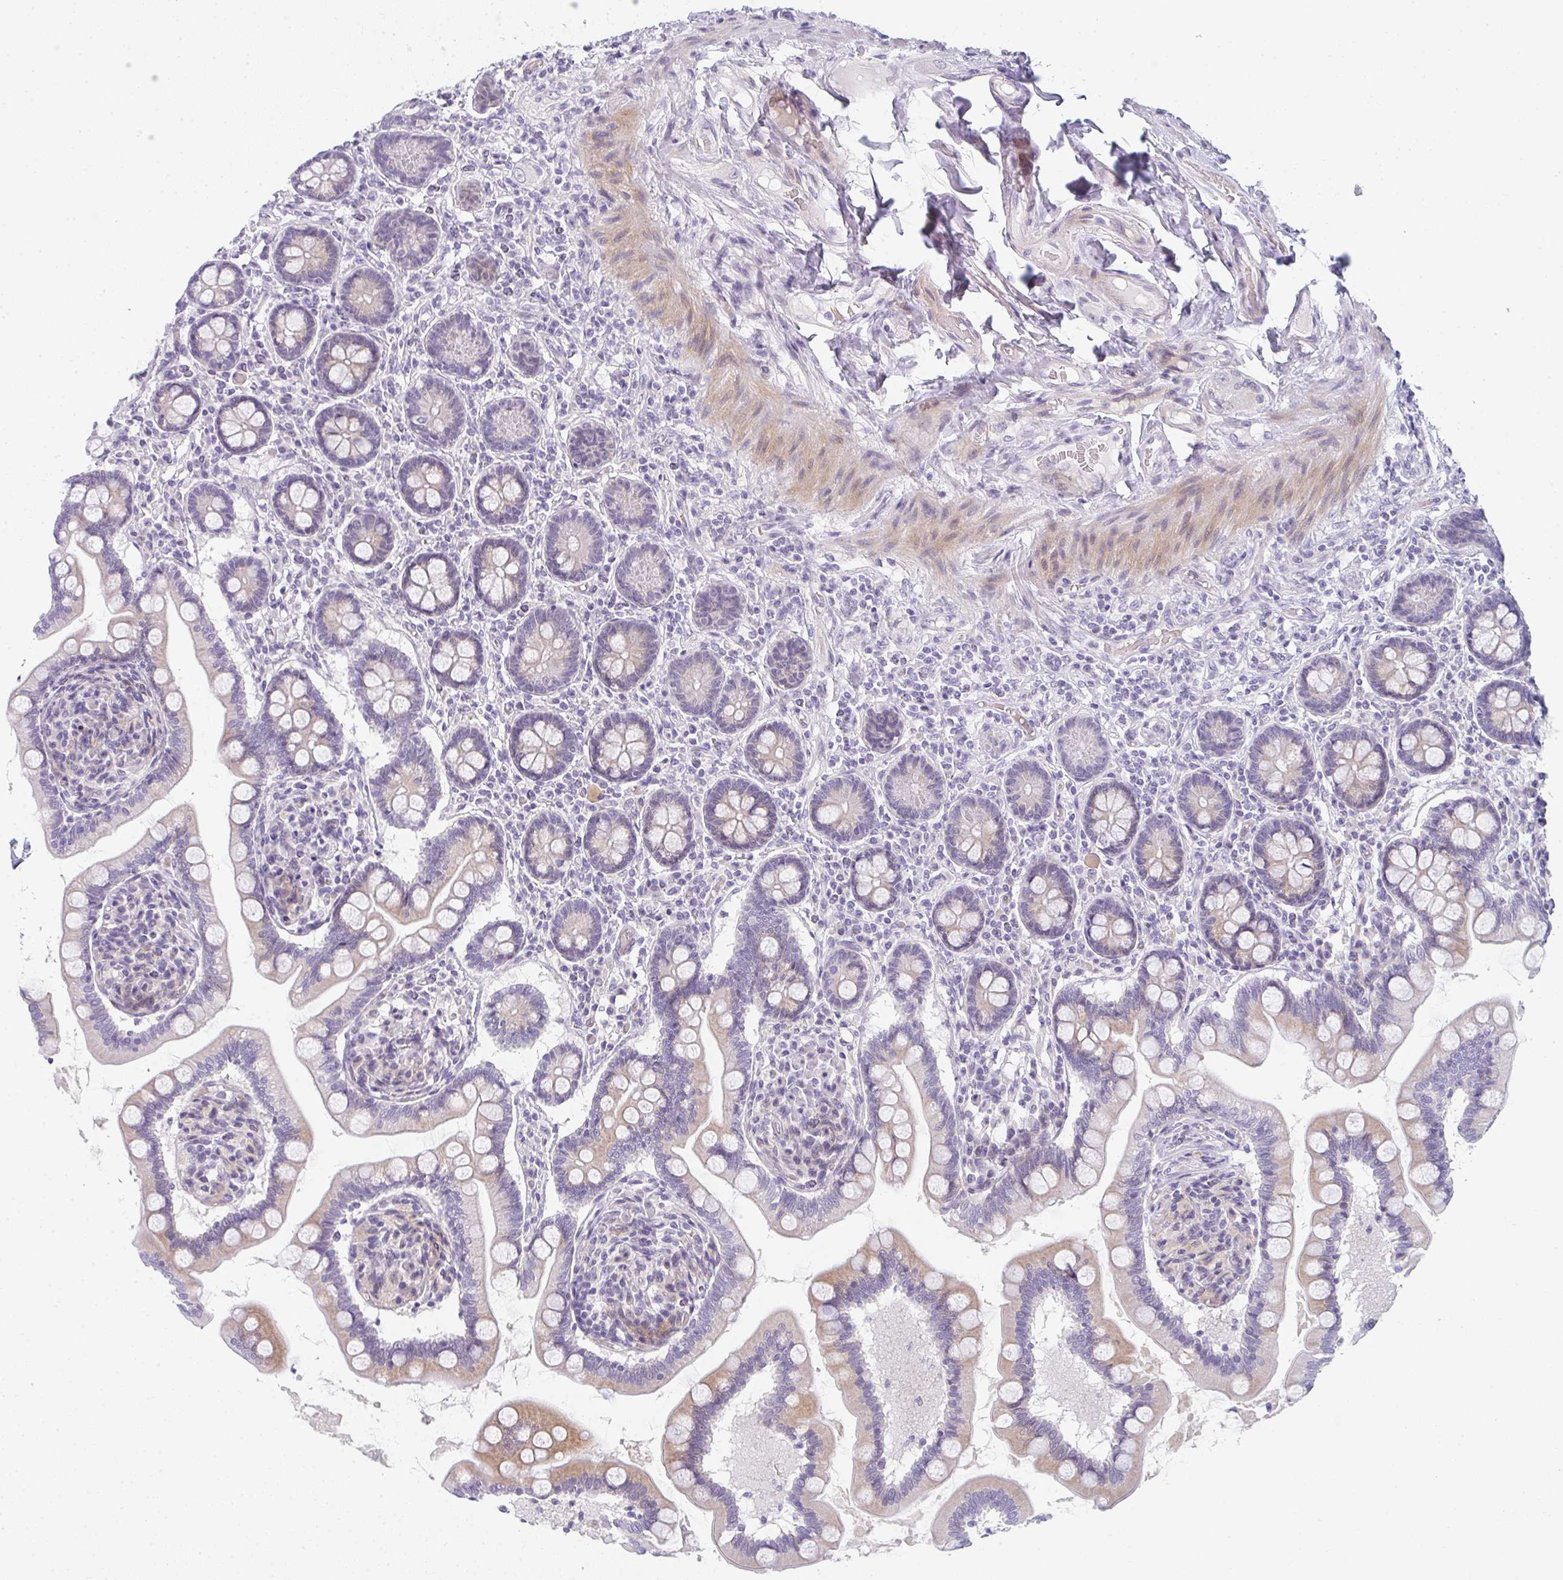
{"staining": {"intensity": "moderate", "quantity": "25%-75%", "location": "cytoplasmic/membranous"}, "tissue": "small intestine", "cell_type": "Glandular cells", "image_type": "normal", "snomed": [{"axis": "morphology", "description": "Normal tissue, NOS"}, {"axis": "topography", "description": "Small intestine"}], "caption": "A high-resolution histopathology image shows immunohistochemistry (IHC) staining of unremarkable small intestine, which demonstrates moderate cytoplasmic/membranous staining in approximately 25%-75% of glandular cells. (DAB (3,3'-diaminobenzidine) IHC with brightfield microscopy, high magnification).", "gene": "NEU2", "patient": {"sex": "female", "age": 64}}